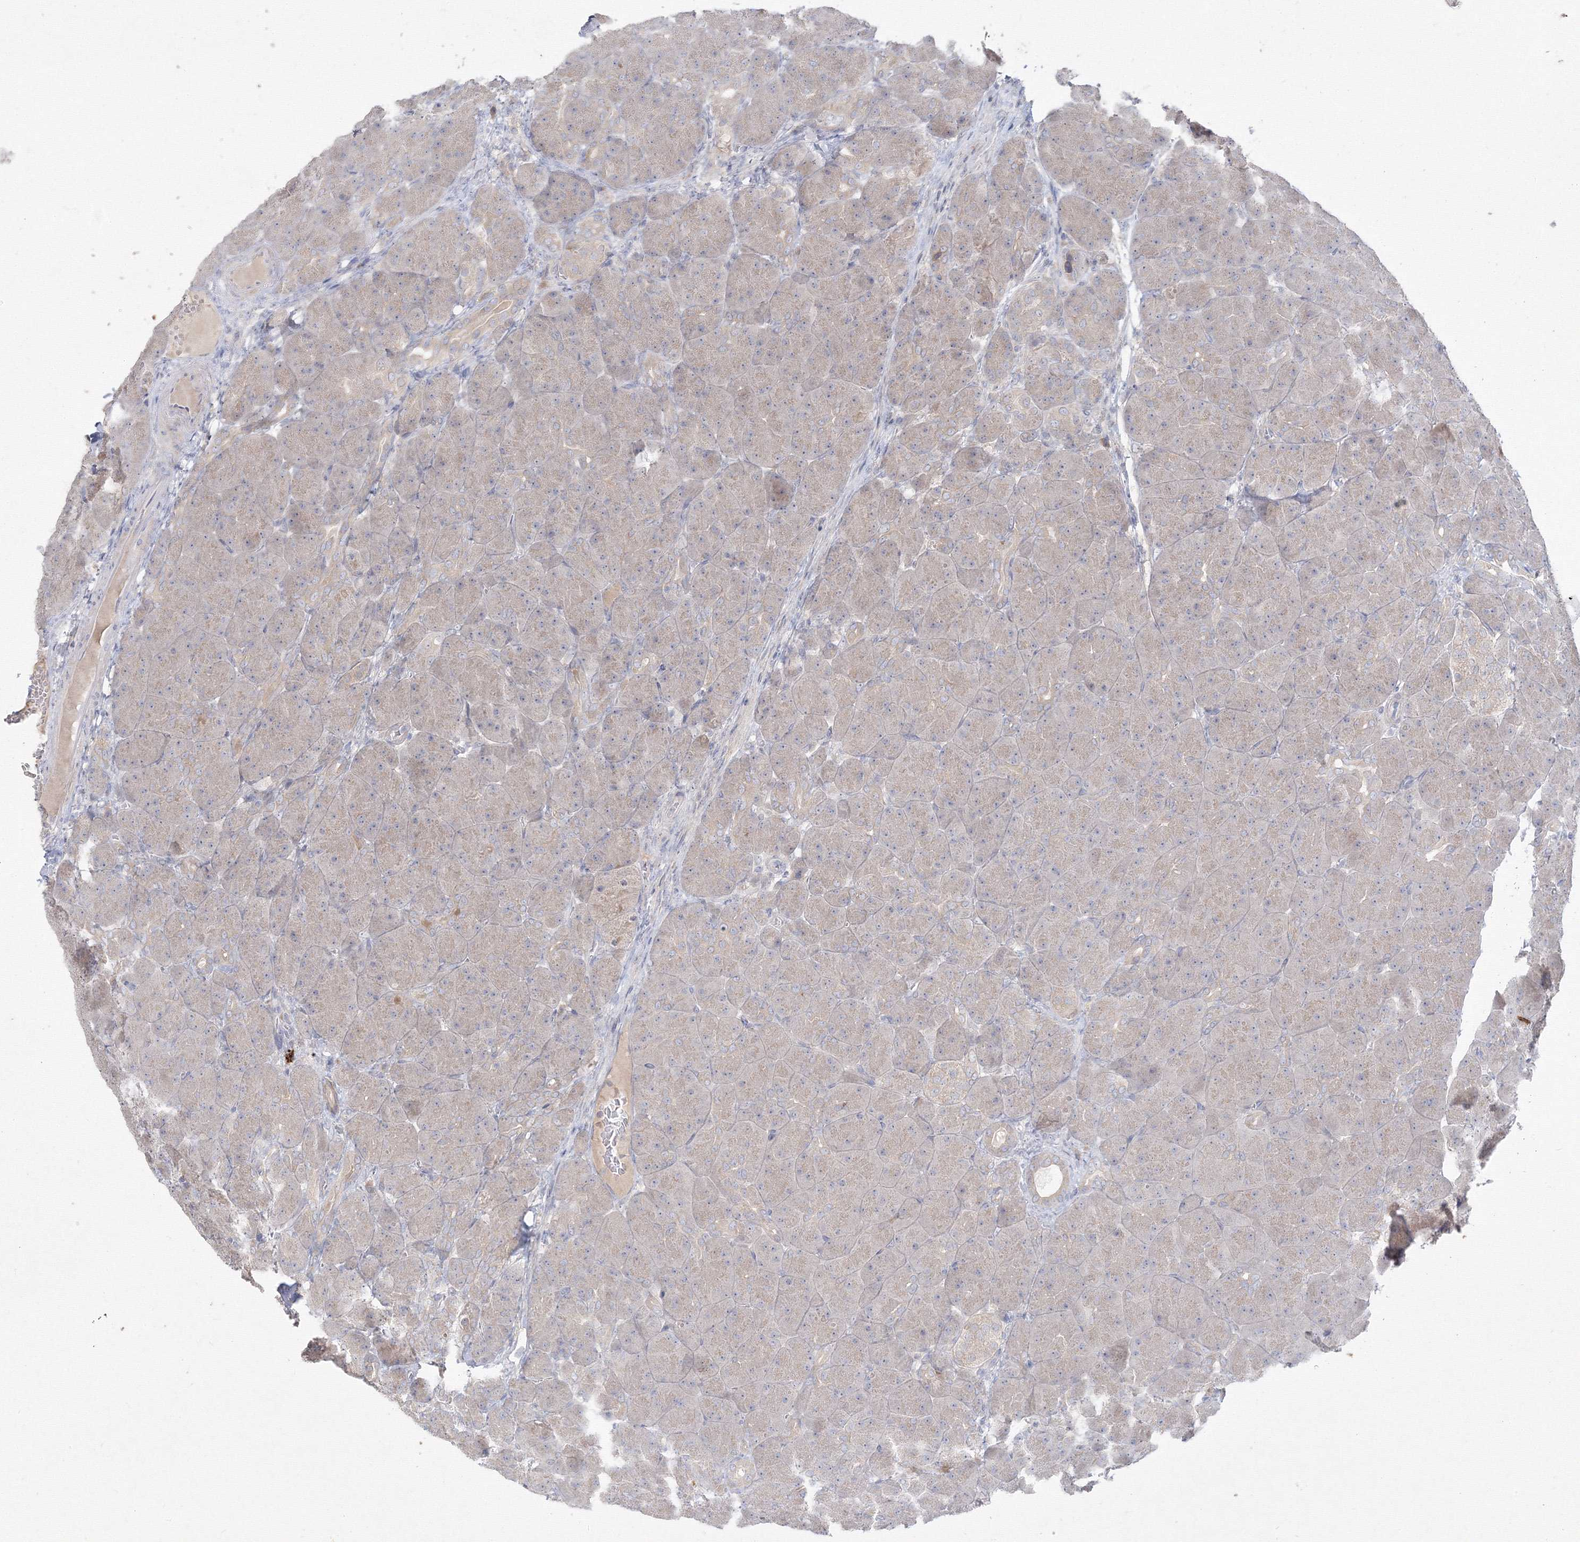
{"staining": {"intensity": "weak", "quantity": "25%-75%", "location": "cytoplasmic/membranous"}, "tissue": "pancreas", "cell_type": "Exocrine glandular cells", "image_type": "normal", "snomed": [{"axis": "morphology", "description": "Normal tissue, NOS"}, {"axis": "topography", "description": "Pancreas"}], "caption": "DAB (3,3'-diaminobenzidine) immunohistochemical staining of unremarkable pancreas displays weak cytoplasmic/membranous protein staining in approximately 25%-75% of exocrine glandular cells. The staining was performed using DAB (3,3'-diaminobenzidine), with brown indicating positive protein expression. Nuclei are stained blue with hematoxylin.", "gene": "FBXL8", "patient": {"sex": "male", "age": 66}}